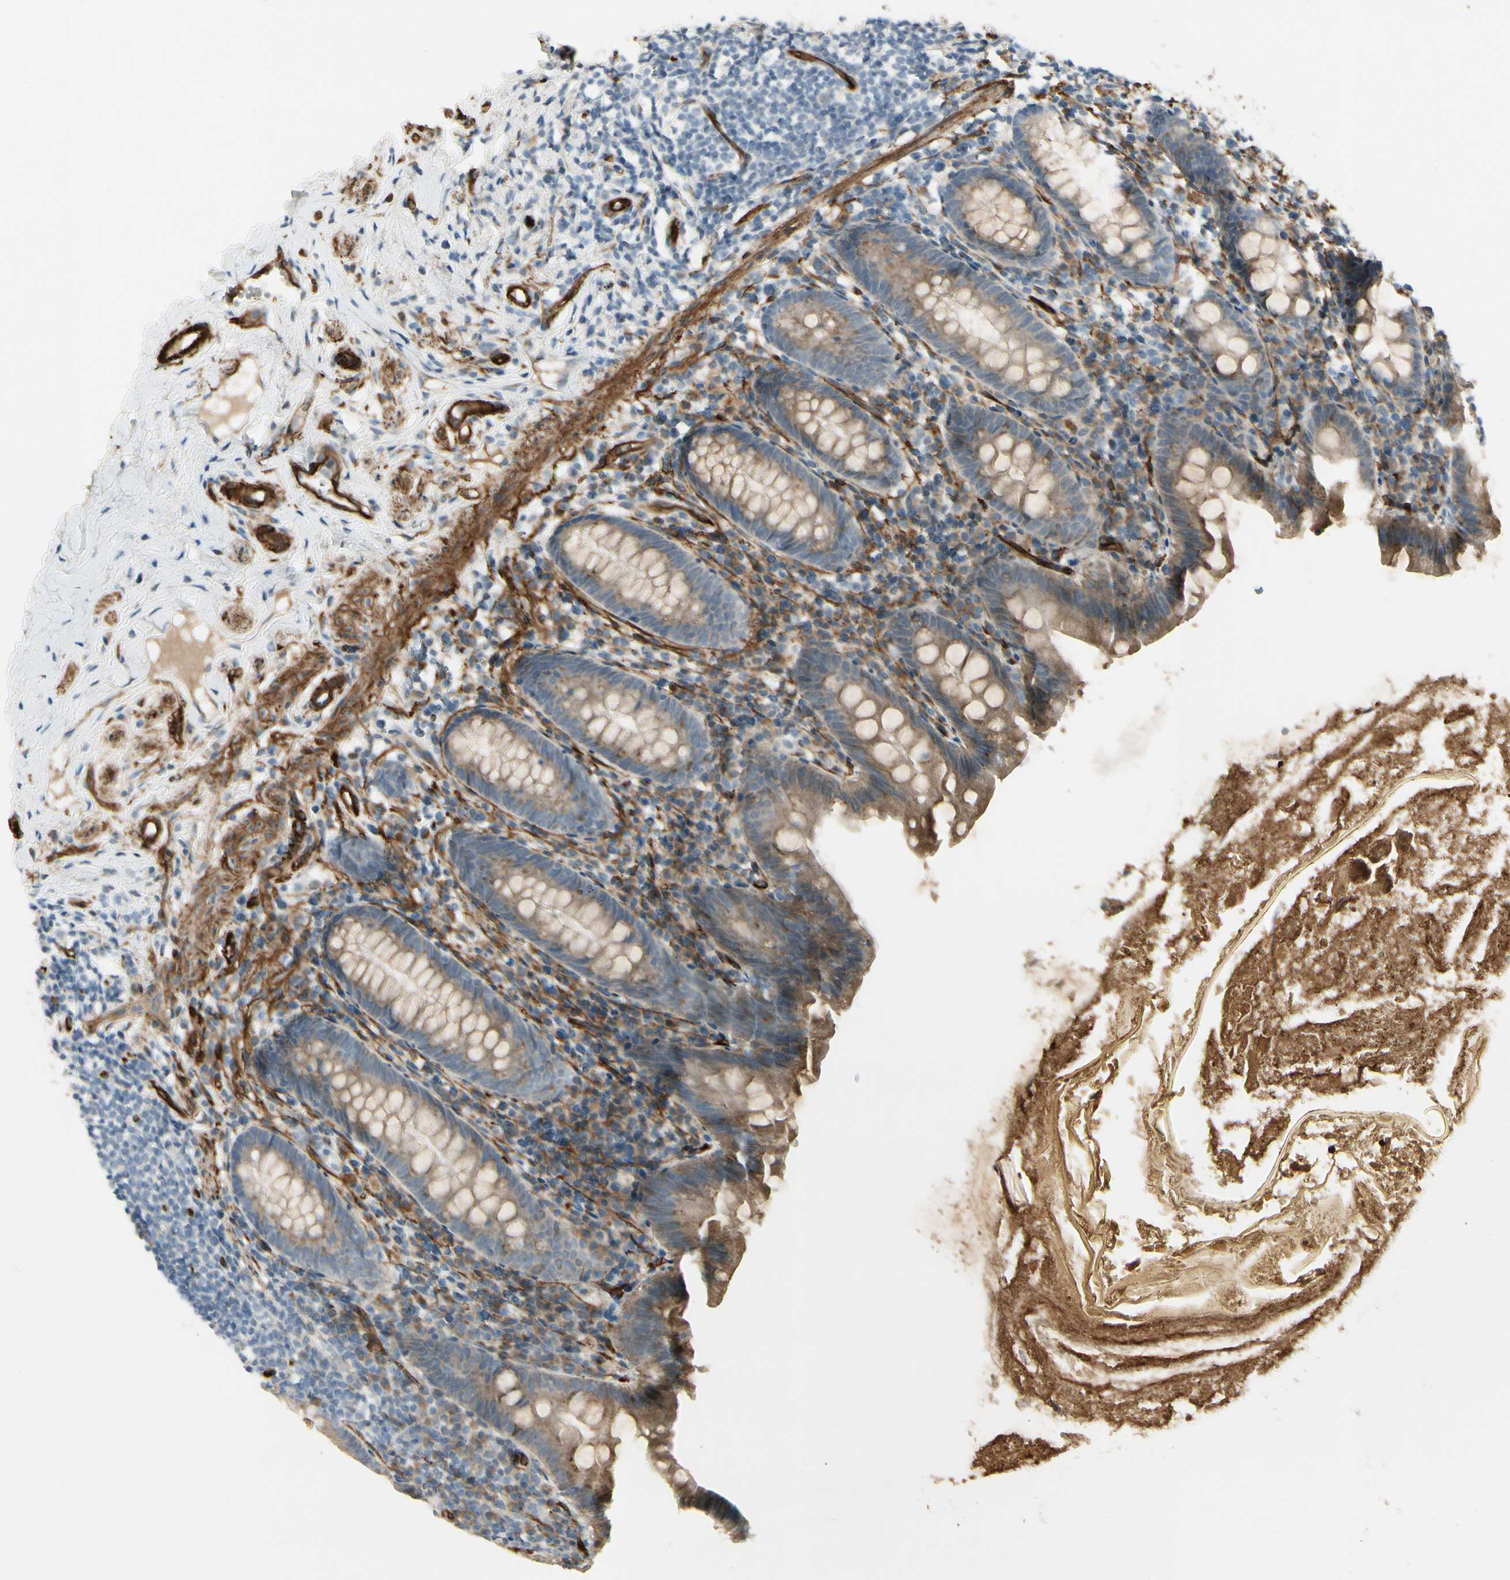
{"staining": {"intensity": "weak", "quantity": "25%-75%", "location": "cytoplasmic/membranous"}, "tissue": "appendix", "cell_type": "Glandular cells", "image_type": "normal", "snomed": [{"axis": "morphology", "description": "Normal tissue, NOS"}, {"axis": "topography", "description": "Appendix"}], "caption": "About 25%-75% of glandular cells in unremarkable appendix reveal weak cytoplasmic/membranous protein positivity as visualized by brown immunohistochemical staining.", "gene": "MCAM", "patient": {"sex": "male", "age": 52}}